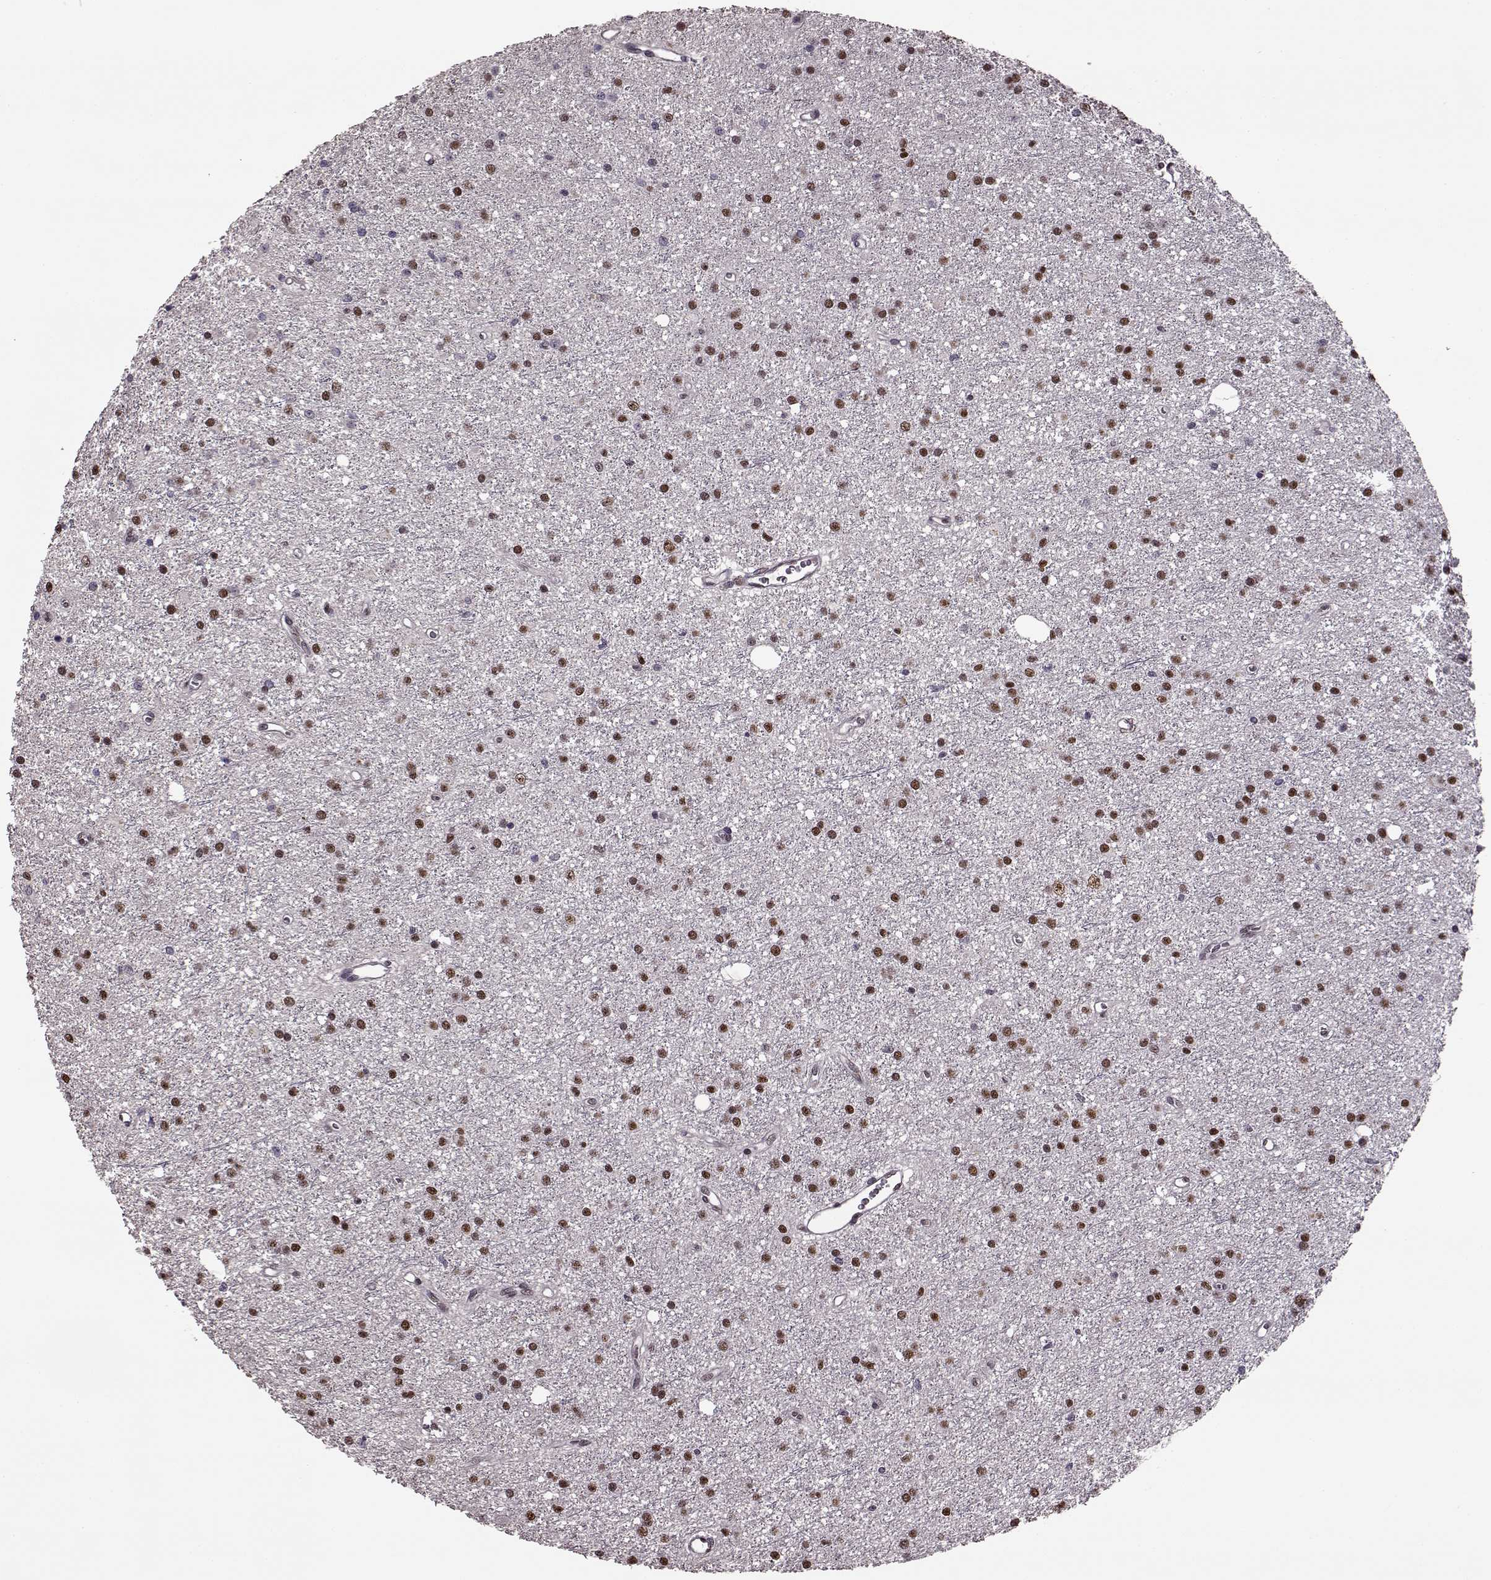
{"staining": {"intensity": "strong", "quantity": ">75%", "location": "nuclear"}, "tissue": "glioma", "cell_type": "Tumor cells", "image_type": "cancer", "snomed": [{"axis": "morphology", "description": "Glioma, malignant, Low grade"}, {"axis": "topography", "description": "Brain"}], "caption": "Immunohistochemistry (IHC) (DAB) staining of human glioma shows strong nuclear protein staining in about >75% of tumor cells. (DAB (3,3'-diaminobenzidine) IHC with brightfield microscopy, high magnification).", "gene": "FTO", "patient": {"sex": "male", "age": 27}}